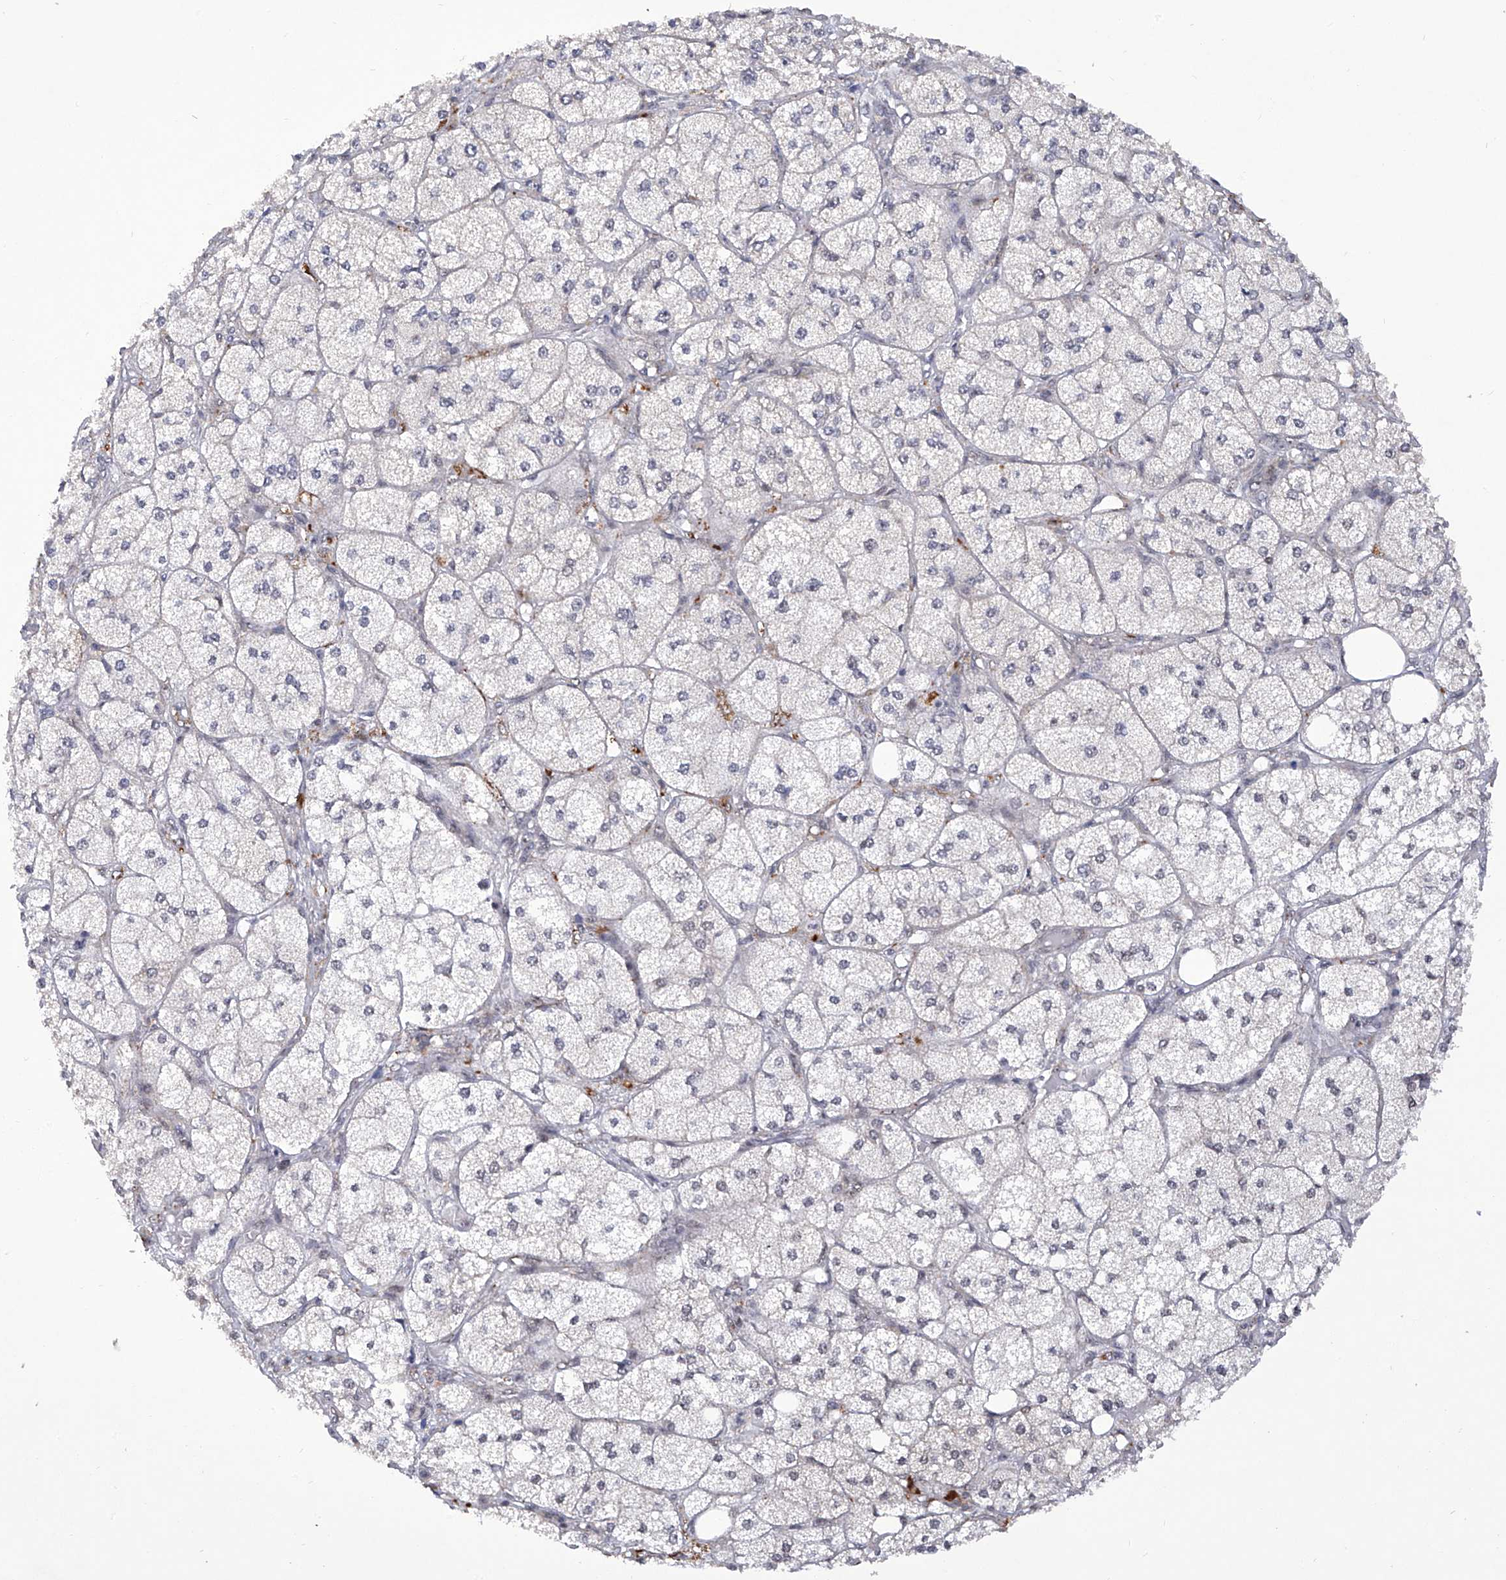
{"staining": {"intensity": "moderate", "quantity": "25%-75%", "location": "cytoplasmic/membranous,nuclear"}, "tissue": "adrenal gland", "cell_type": "Glandular cells", "image_type": "normal", "snomed": [{"axis": "morphology", "description": "Normal tissue, NOS"}, {"axis": "topography", "description": "Adrenal gland"}], "caption": "High-power microscopy captured an immunohistochemistry (IHC) micrograph of benign adrenal gland, revealing moderate cytoplasmic/membranous,nuclear staining in about 25%-75% of glandular cells. (IHC, brightfield microscopy, high magnification).", "gene": "RAD54L", "patient": {"sex": "female", "age": 61}}